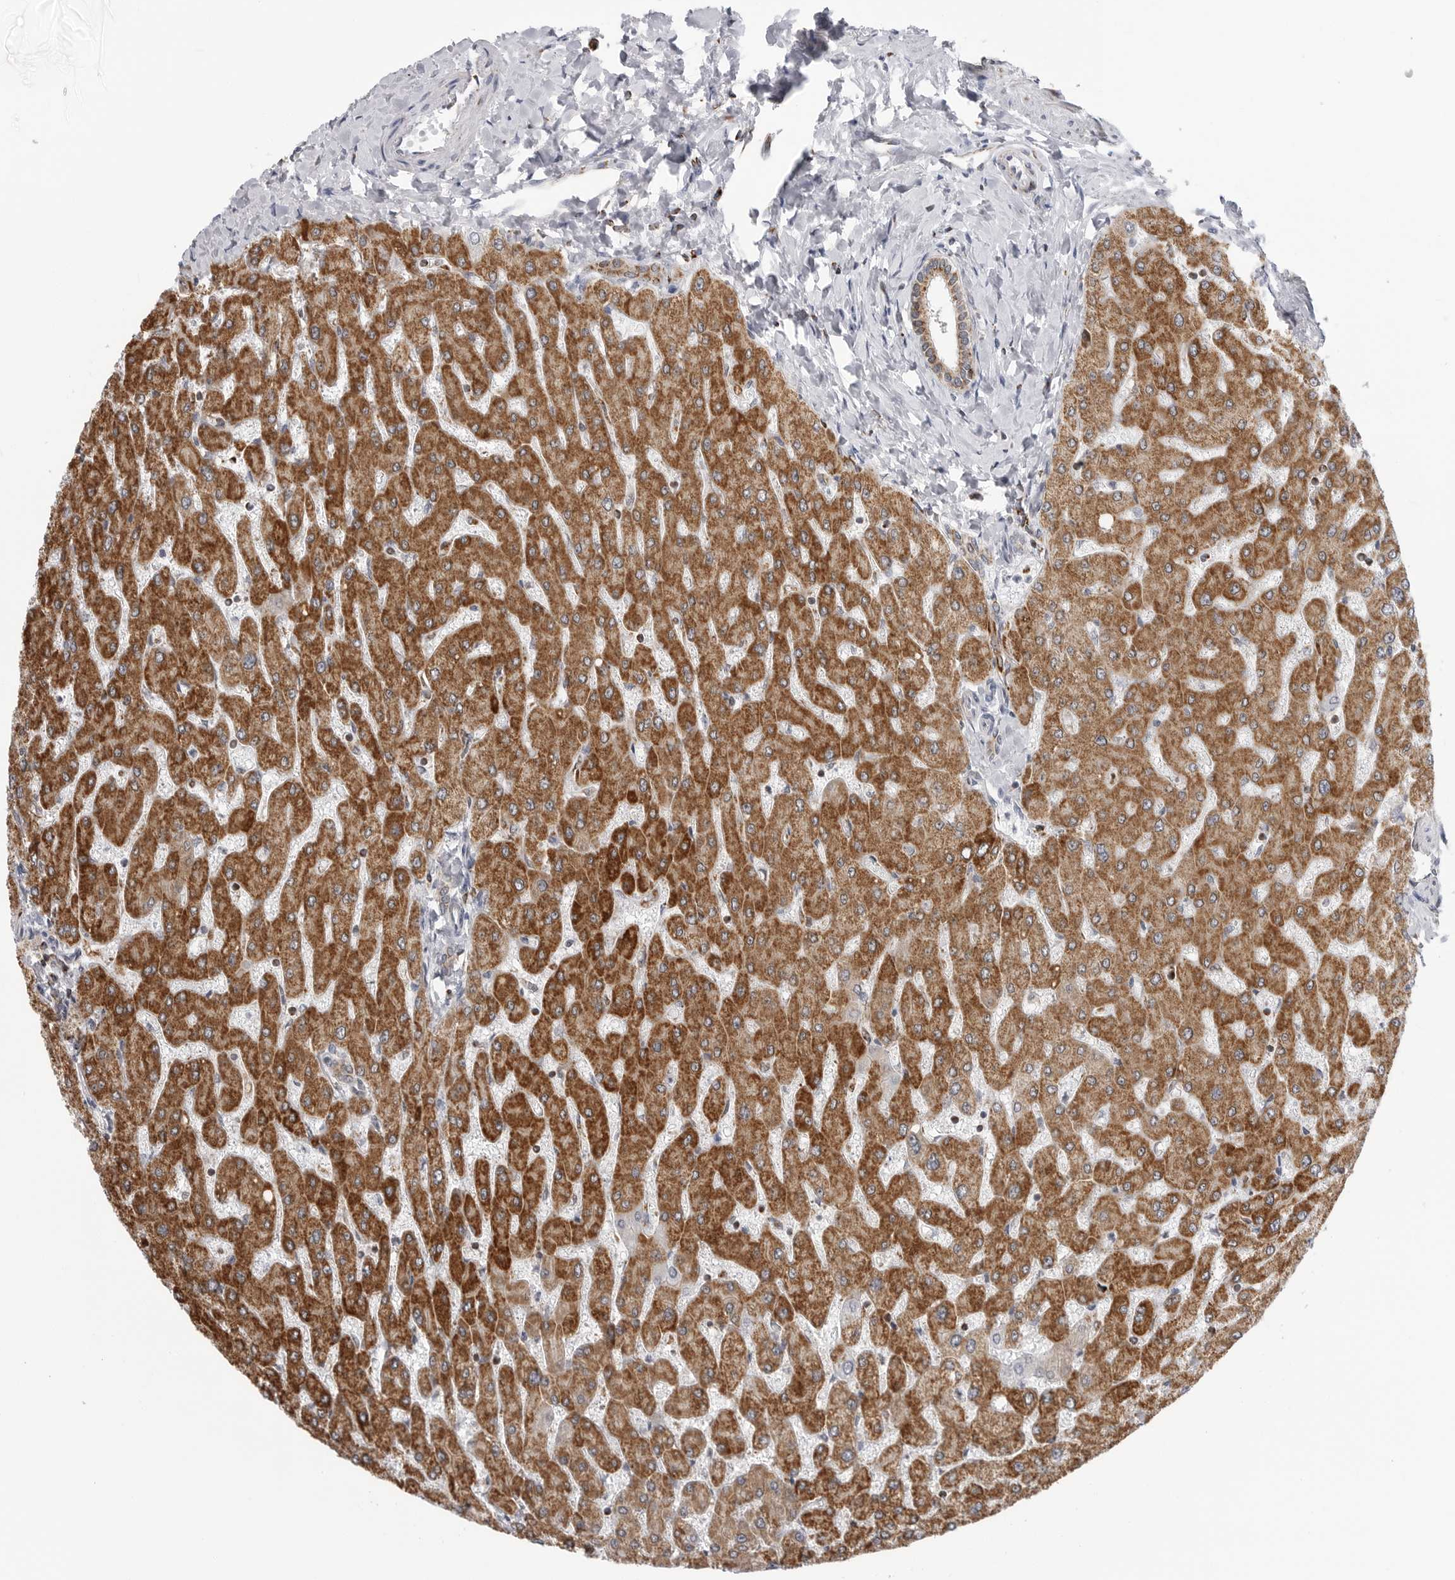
{"staining": {"intensity": "moderate", "quantity": ">75%", "location": "cytoplasmic/membranous"}, "tissue": "liver", "cell_type": "Cholangiocytes", "image_type": "normal", "snomed": [{"axis": "morphology", "description": "Normal tissue, NOS"}, {"axis": "topography", "description": "Liver"}], "caption": "The immunohistochemical stain labels moderate cytoplasmic/membranous staining in cholangiocytes of unremarkable liver.", "gene": "COX5A", "patient": {"sex": "male", "age": 55}}